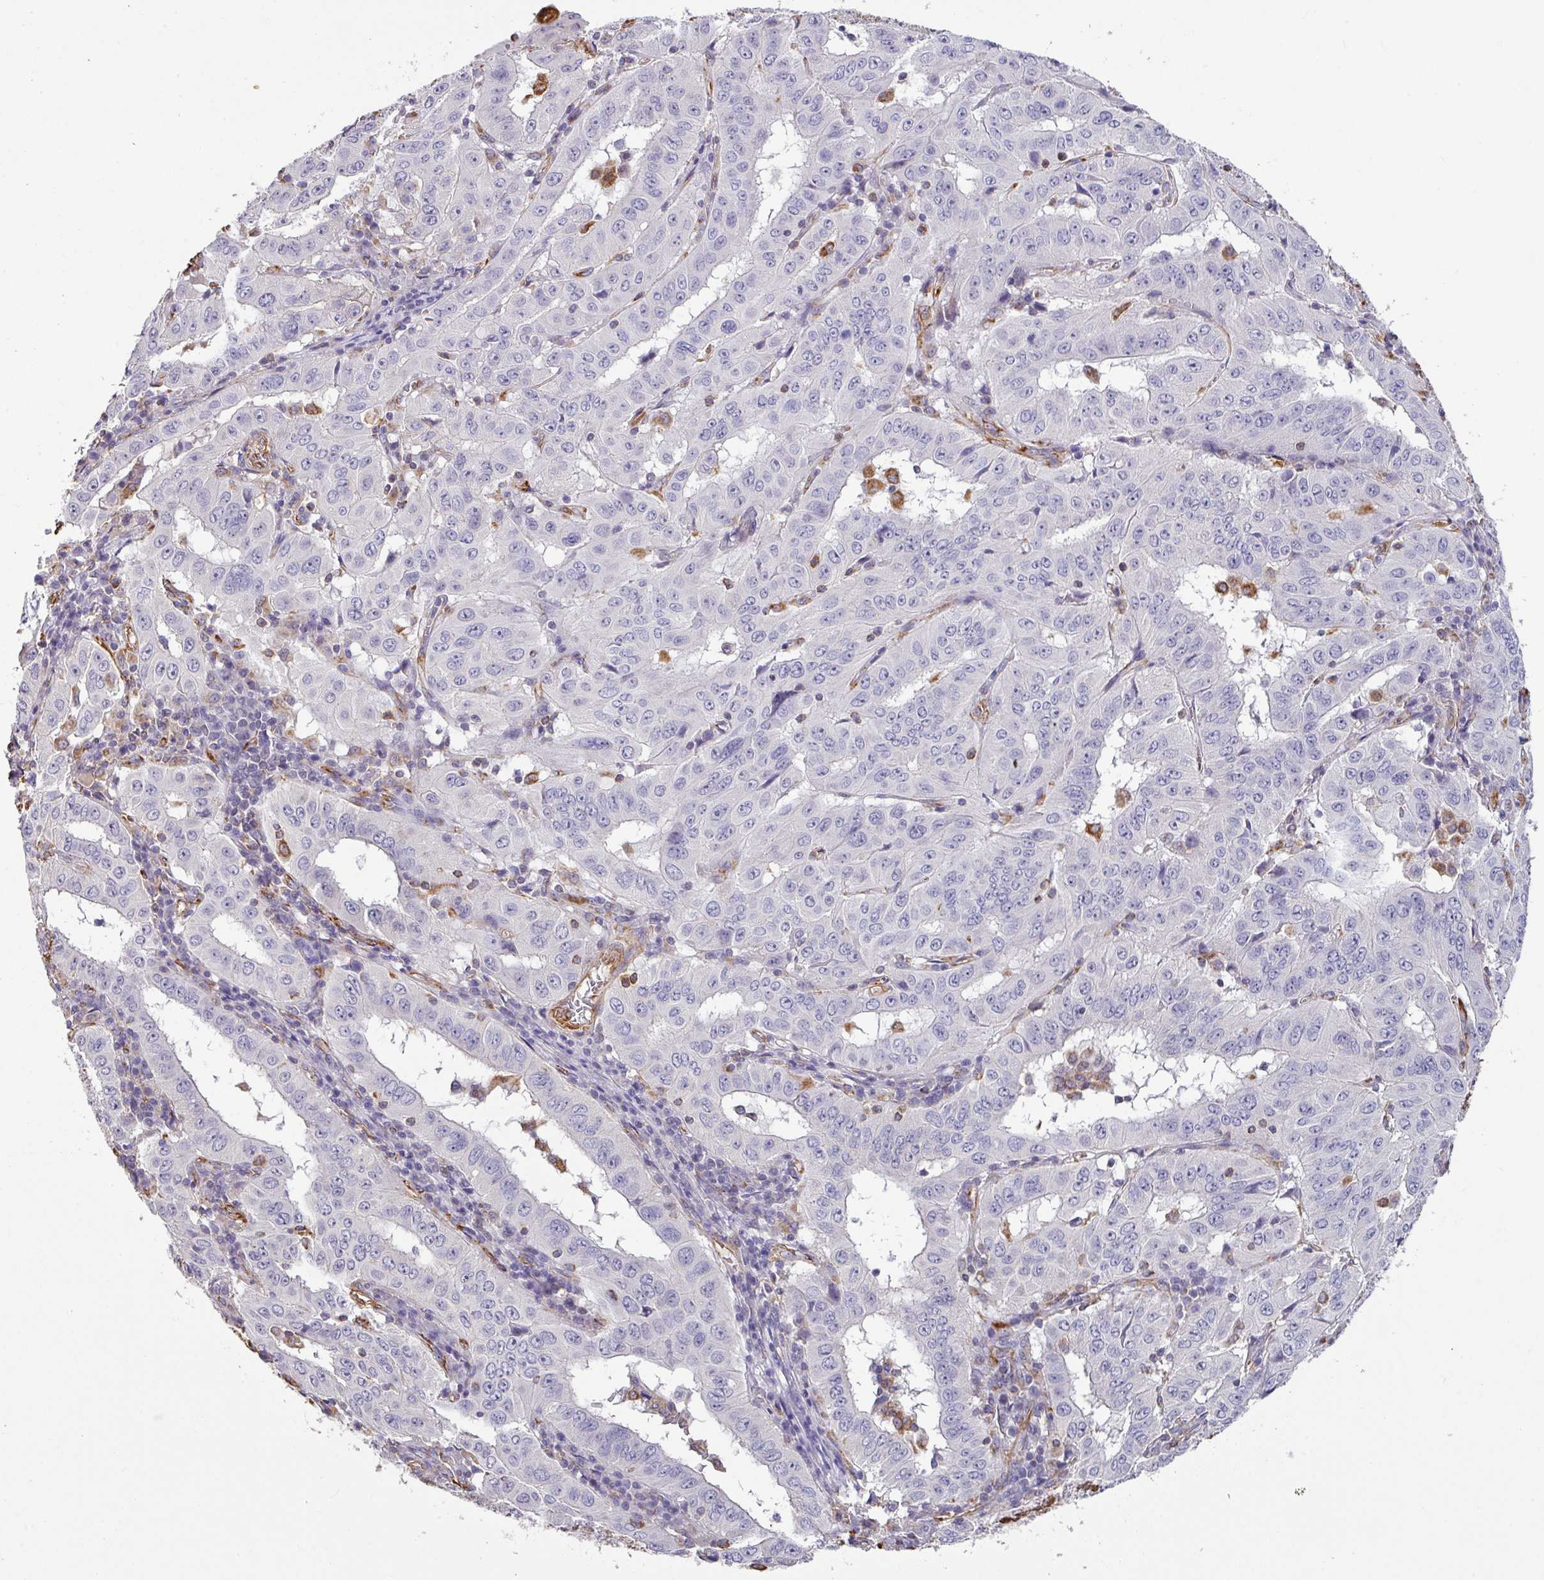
{"staining": {"intensity": "negative", "quantity": "none", "location": "none"}, "tissue": "pancreatic cancer", "cell_type": "Tumor cells", "image_type": "cancer", "snomed": [{"axis": "morphology", "description": "Adenocarcinoma, NOS"}, {"axis": "topography", "description": "Pancreas"}], "caption": "Adenocarcinoma (pancreatic) was stained to show a protein in brown. There is no significant expression in tumor cells.", "gene": "ZNF280C", "patient": {"sex": "male", "age": 63}}